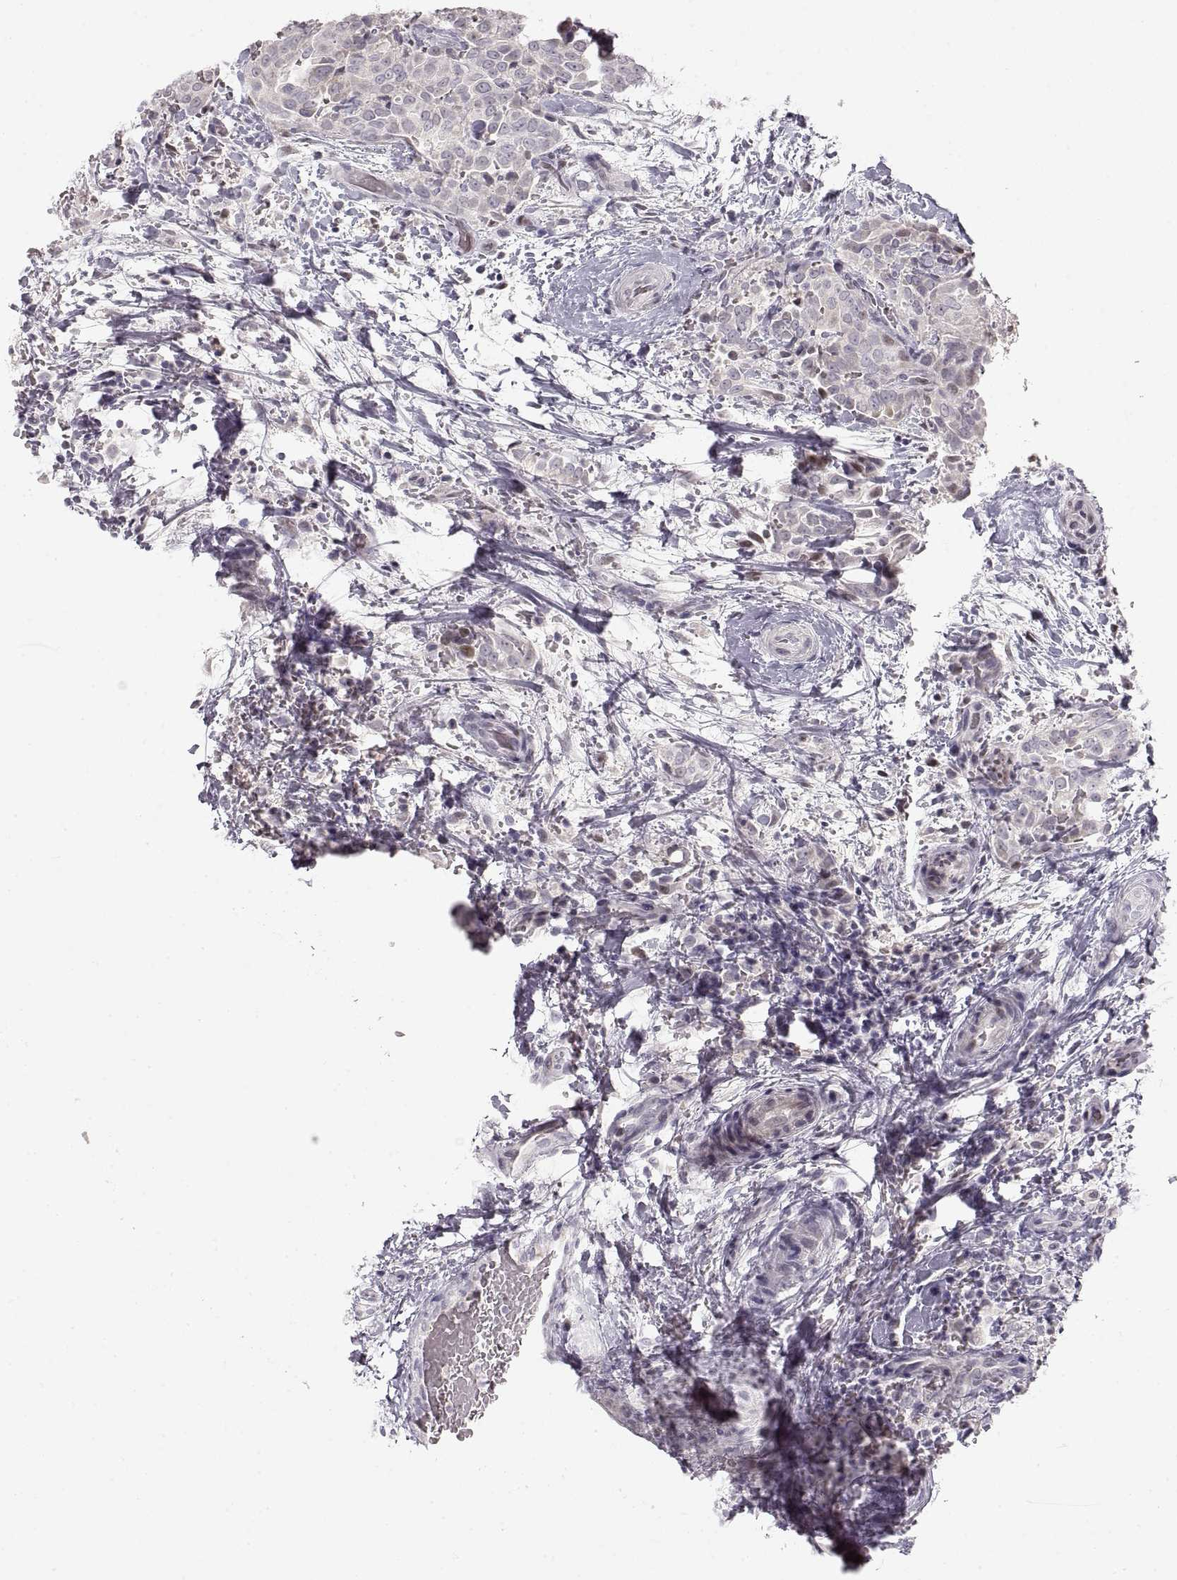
{"staining": {"intensity": "negative", "quantity": "none", "location": "none"}, "tissue": "thyroid cancer", "cell_type": "Tumor cells", "image_type": "cancer", "snomed": [{"axis": "morphology", "description": "Papillary adenocarcinoma, NOS"}, {"axis": "topography", "description": "Thyroid gland"}], "caption": "Immunohistochemistry (IHC) of thyroid papillary adenocarcinoma demonstrates no staining in tumor cells.", "gene": "PCSK2", "patient": {"sex": "male", "age": 61}}